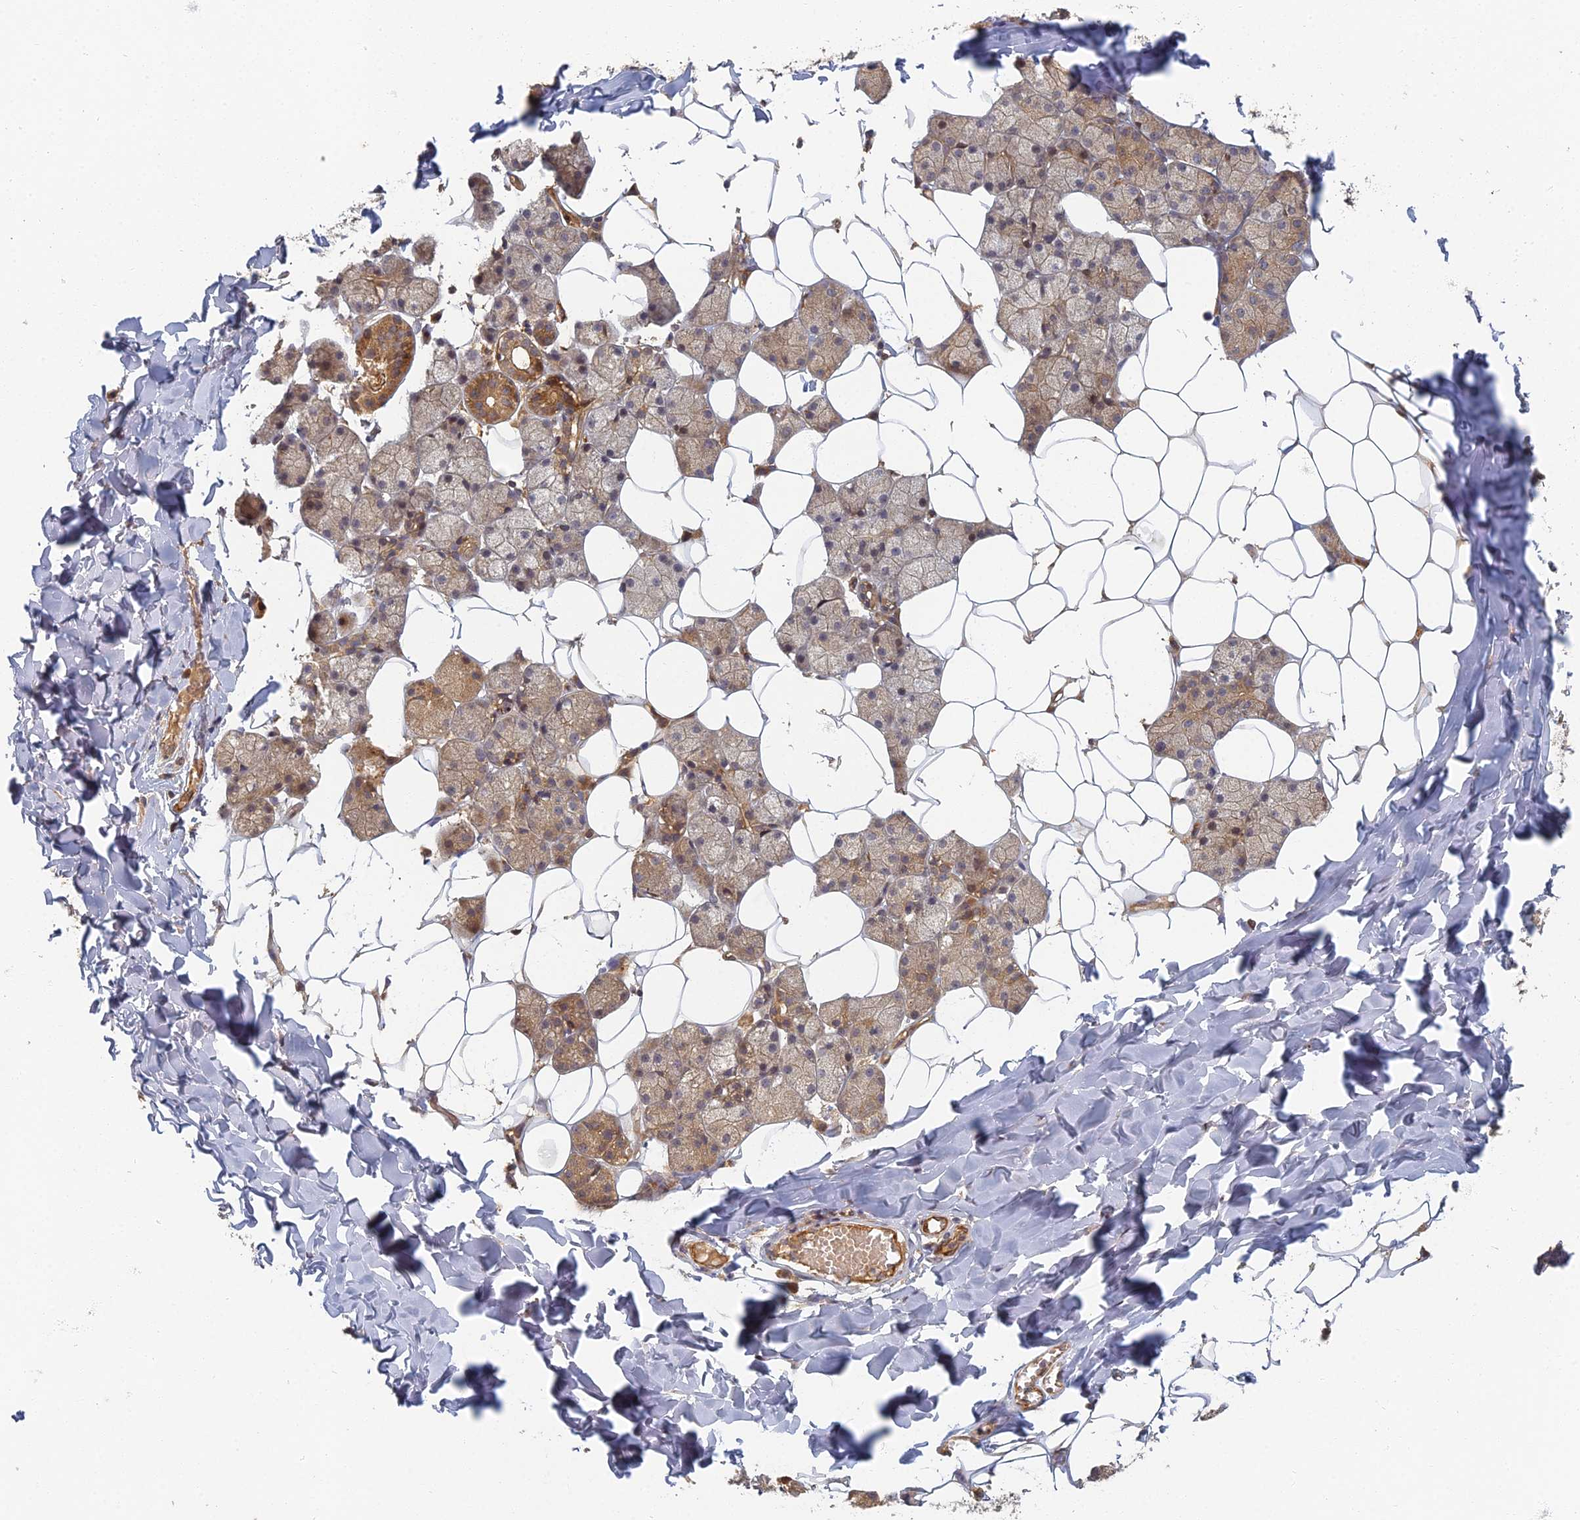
{"staining": {"intensity": "moderate", "quantity": ">75%", "location": "cytoplasmic/membranous"}, "tissue": "salivary gland", "cell_type": "Glandular cells", "image_type": "normal", "snomed": [{"axis": "morphology", "description": "Normal tissue, NOS"}, {"axis": "topography", "description": "Salivary gland"}], "caption": "A histopathology image of human salivary gland stained for a protein exhibits moderate cytoplasmic/membranous brown staining in glandular cells. The protein of interest is shown in brown color, while the nuclei are stained blue.", "gene": "INO80D", "patient": {"sex": "female", "age": 33}}